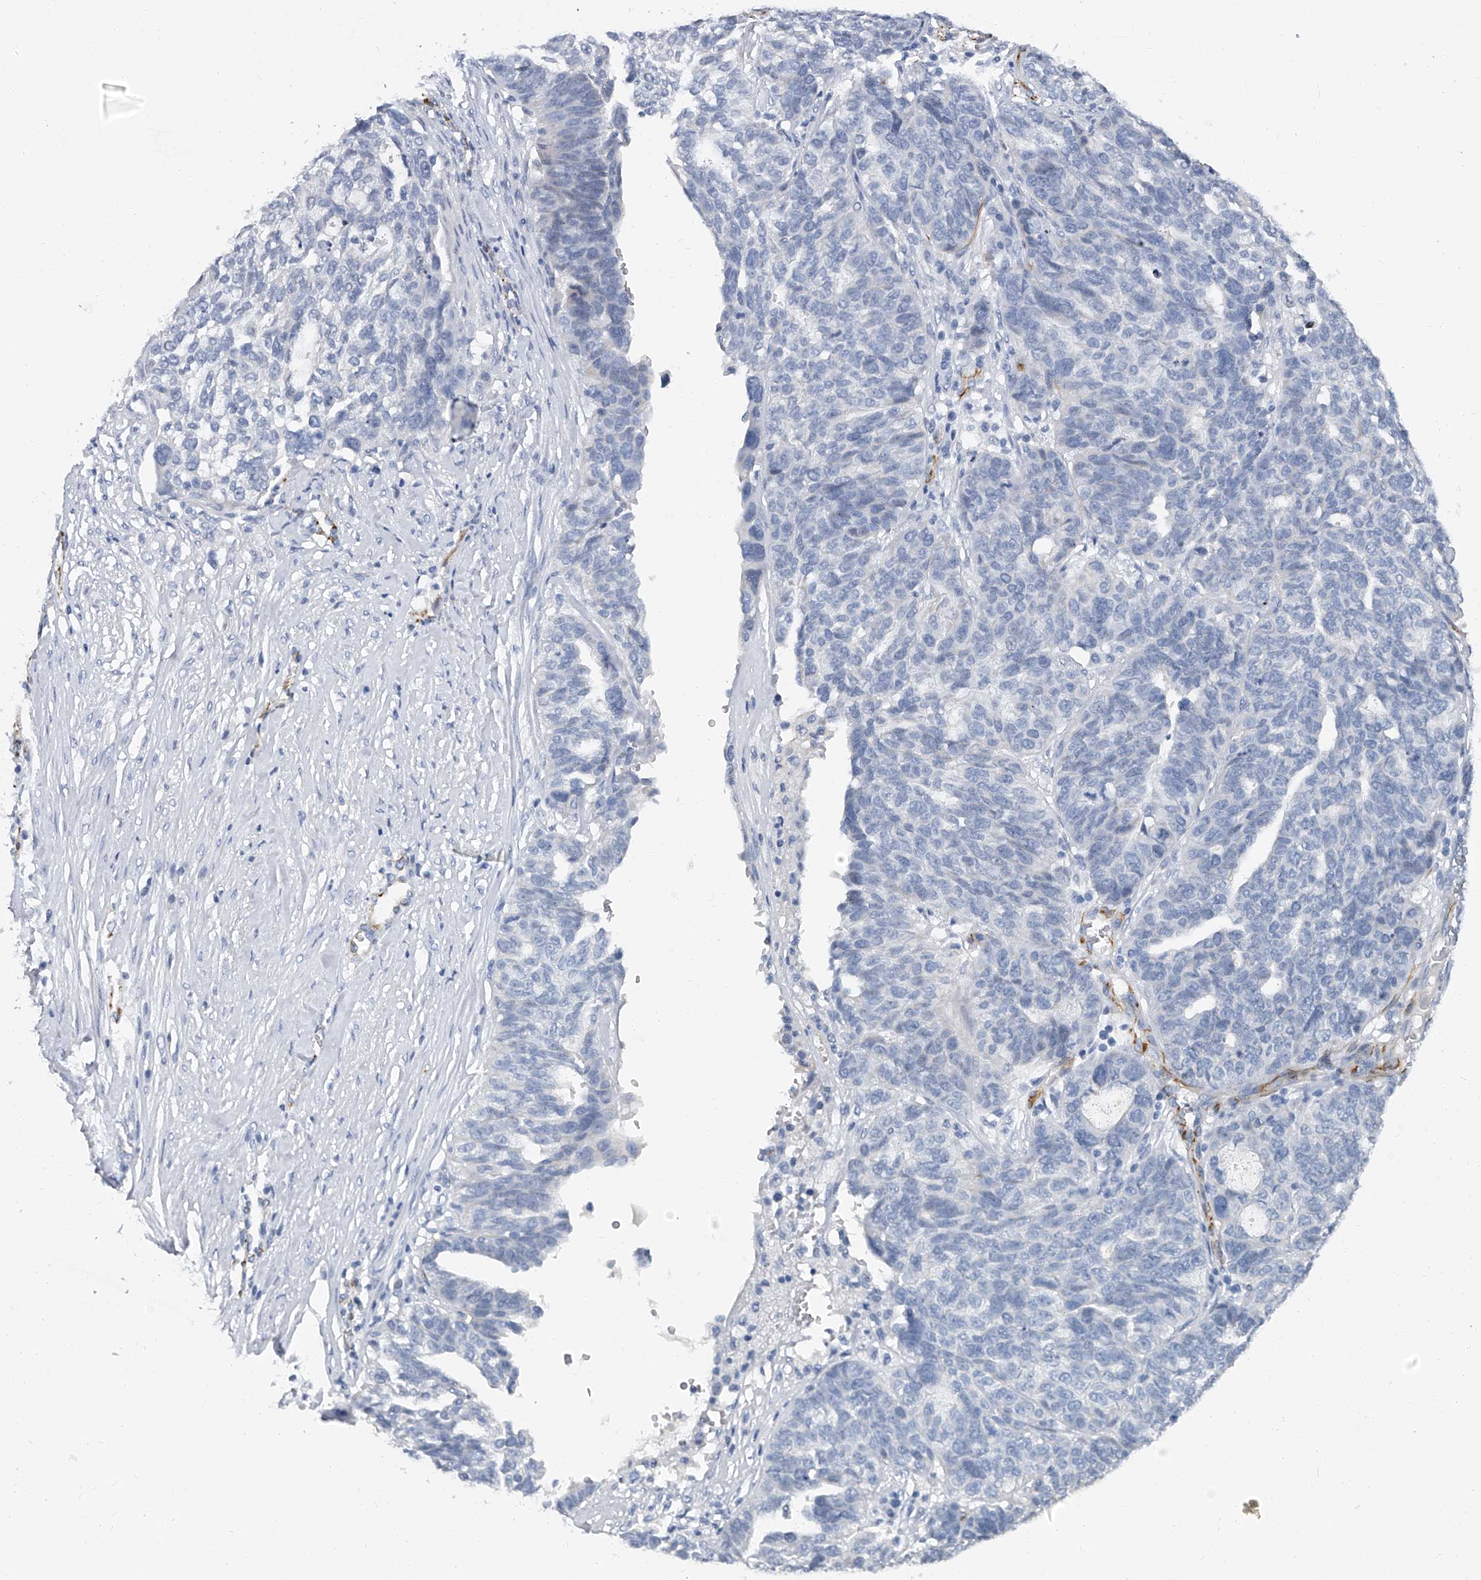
{"staining": {"intensity": "negative", "quantity": "none", "location": "none"}, "tissue": "ovarian cancer", "cell_type": "Tumor cells", "image_type": "cancer", "snomed": [{"axis": "morphology", "description": "Cystadenocarcinoma, serous, NOS"}, {"axis": "topography", "description": "Ovary"}], "caption": "An immunohistochemistry (IHC) image of ovarian serous cystadenocarcinoma is shown. There is no staining in tumor cells of ovarian serous cystadenocarcinoma.", "gene": "KIRREL1", "patient": {"sex": "female", "age": 59}}